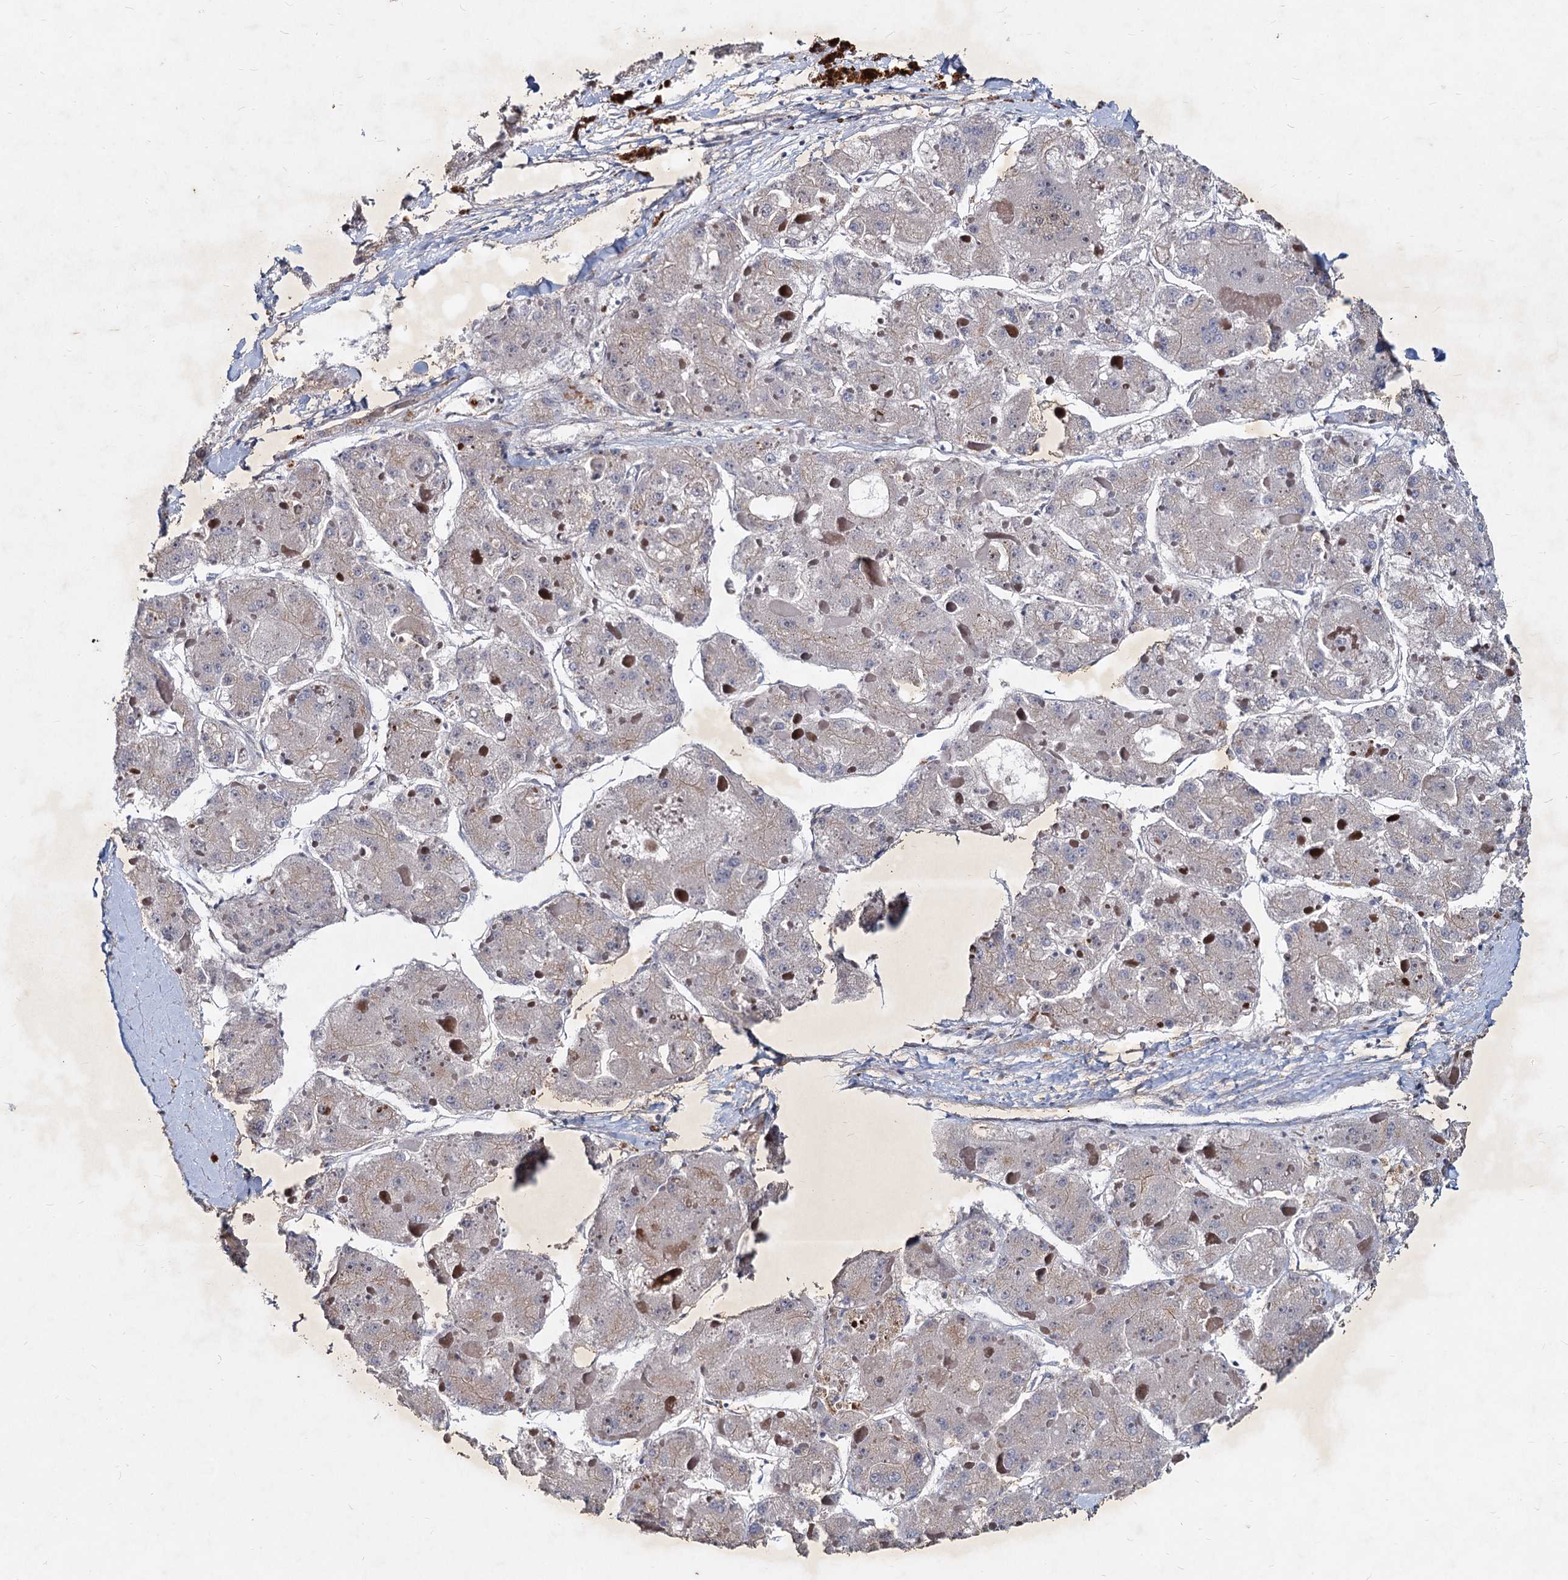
{"staining": {"intensity": "negative", "quantity": "none", "location": "none"}, "tissue": "liver cancer", "cell_type": "Tumor cells", "image_type": "cancer", "snomed": [{"axis": "morphology", "description": "Carcinoma, Hepatocellular, NOS"}, {"axis": "topography", "description": "Liver"}], "caption": "Hepatocellular carcinoma (liver) was stained to show a protein in brown. There is no significant expression in tumor cells.", "gene": "AGBL4", "patient": {"sex": "female", "age": 73}}